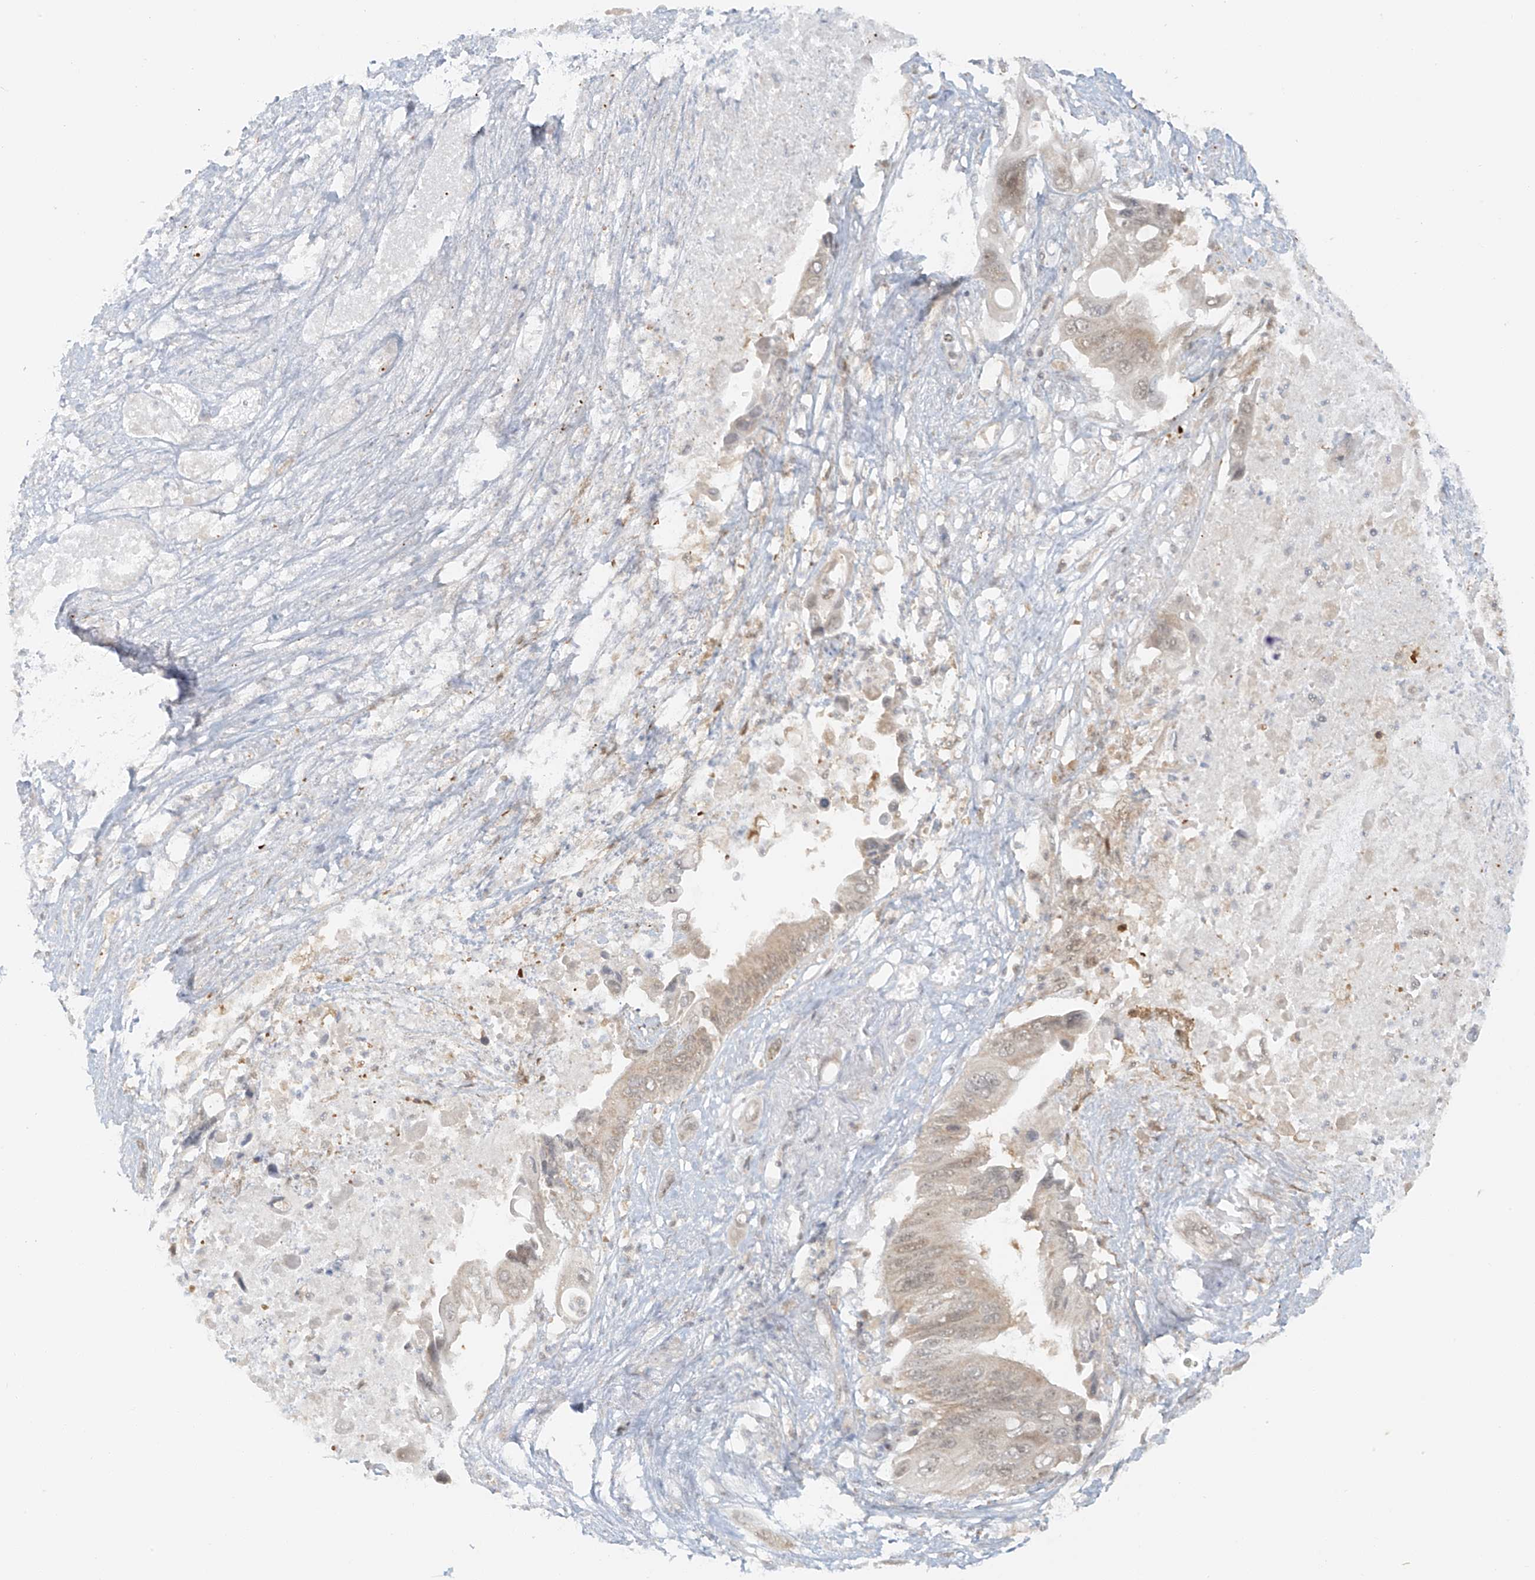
{"staining": {"intensity": "weak", "quantity": "25%-75%", "location": "cytoplasmic/membranous"}, "tissue": "pancreatic cancer", "cell_type": "Tumor cells", "image_type": "cancer", "snomed": [{"axis": "morphology", "description": "Adenocarcinoma, NOS"}, {"axis": "topography", "description": "Pancreas"}], "caption": "The micrograph reveals immunohistochemical staining of pancreatic adenocarcinoma. There is weak cytoplasmic/membranous expression is seen in about 25%-75% of tumor cells.", "gene": "MIPEP", "patient": {"sex": "male", "age": 66}}